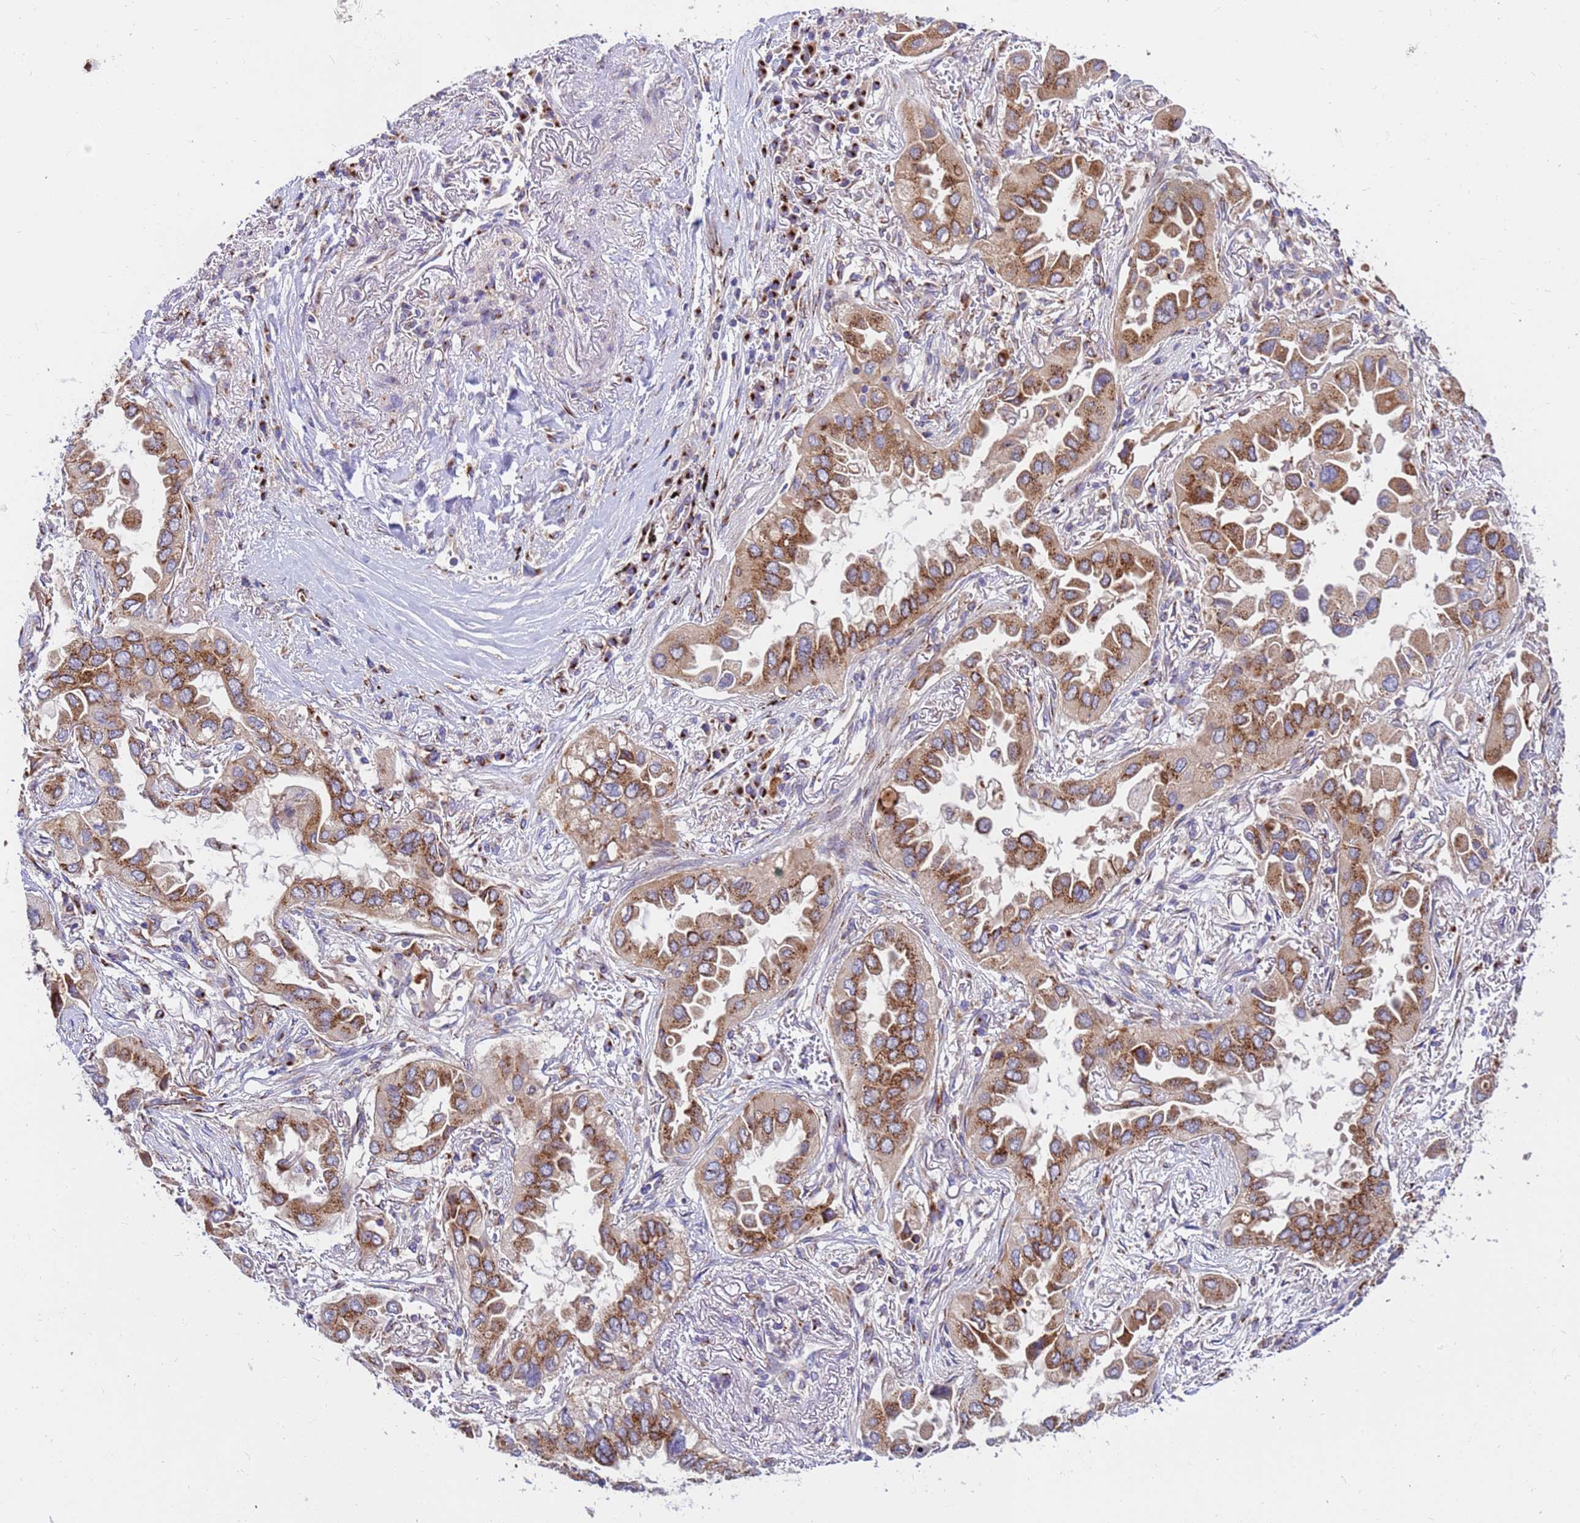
{"staining": {"intensity": "moderate", "quantity": ">75%", "location": "cytoplasmic/membranous"}, "tissue": "lung cancer", "cell_type": "Tumor cells", "image_type": "cancer", "snomed": [{"axis": "morphology", "description": "Adenocarcinoma, NOS"}, {"axis": "topography", "description": "Lung"}], "caption": "IHC micrograph of neoplastic tissue: adenocarcinoma (lung) stained using immunohistochemistry exhibits medium levels of moderate protein expression localized specifically in the cytoplasmic/membranous of tumor cells, appearing as a cytoplasmic/membranous brown color.", "gene": "HPS3", "patient": {"sex": "female", "age": 76}}